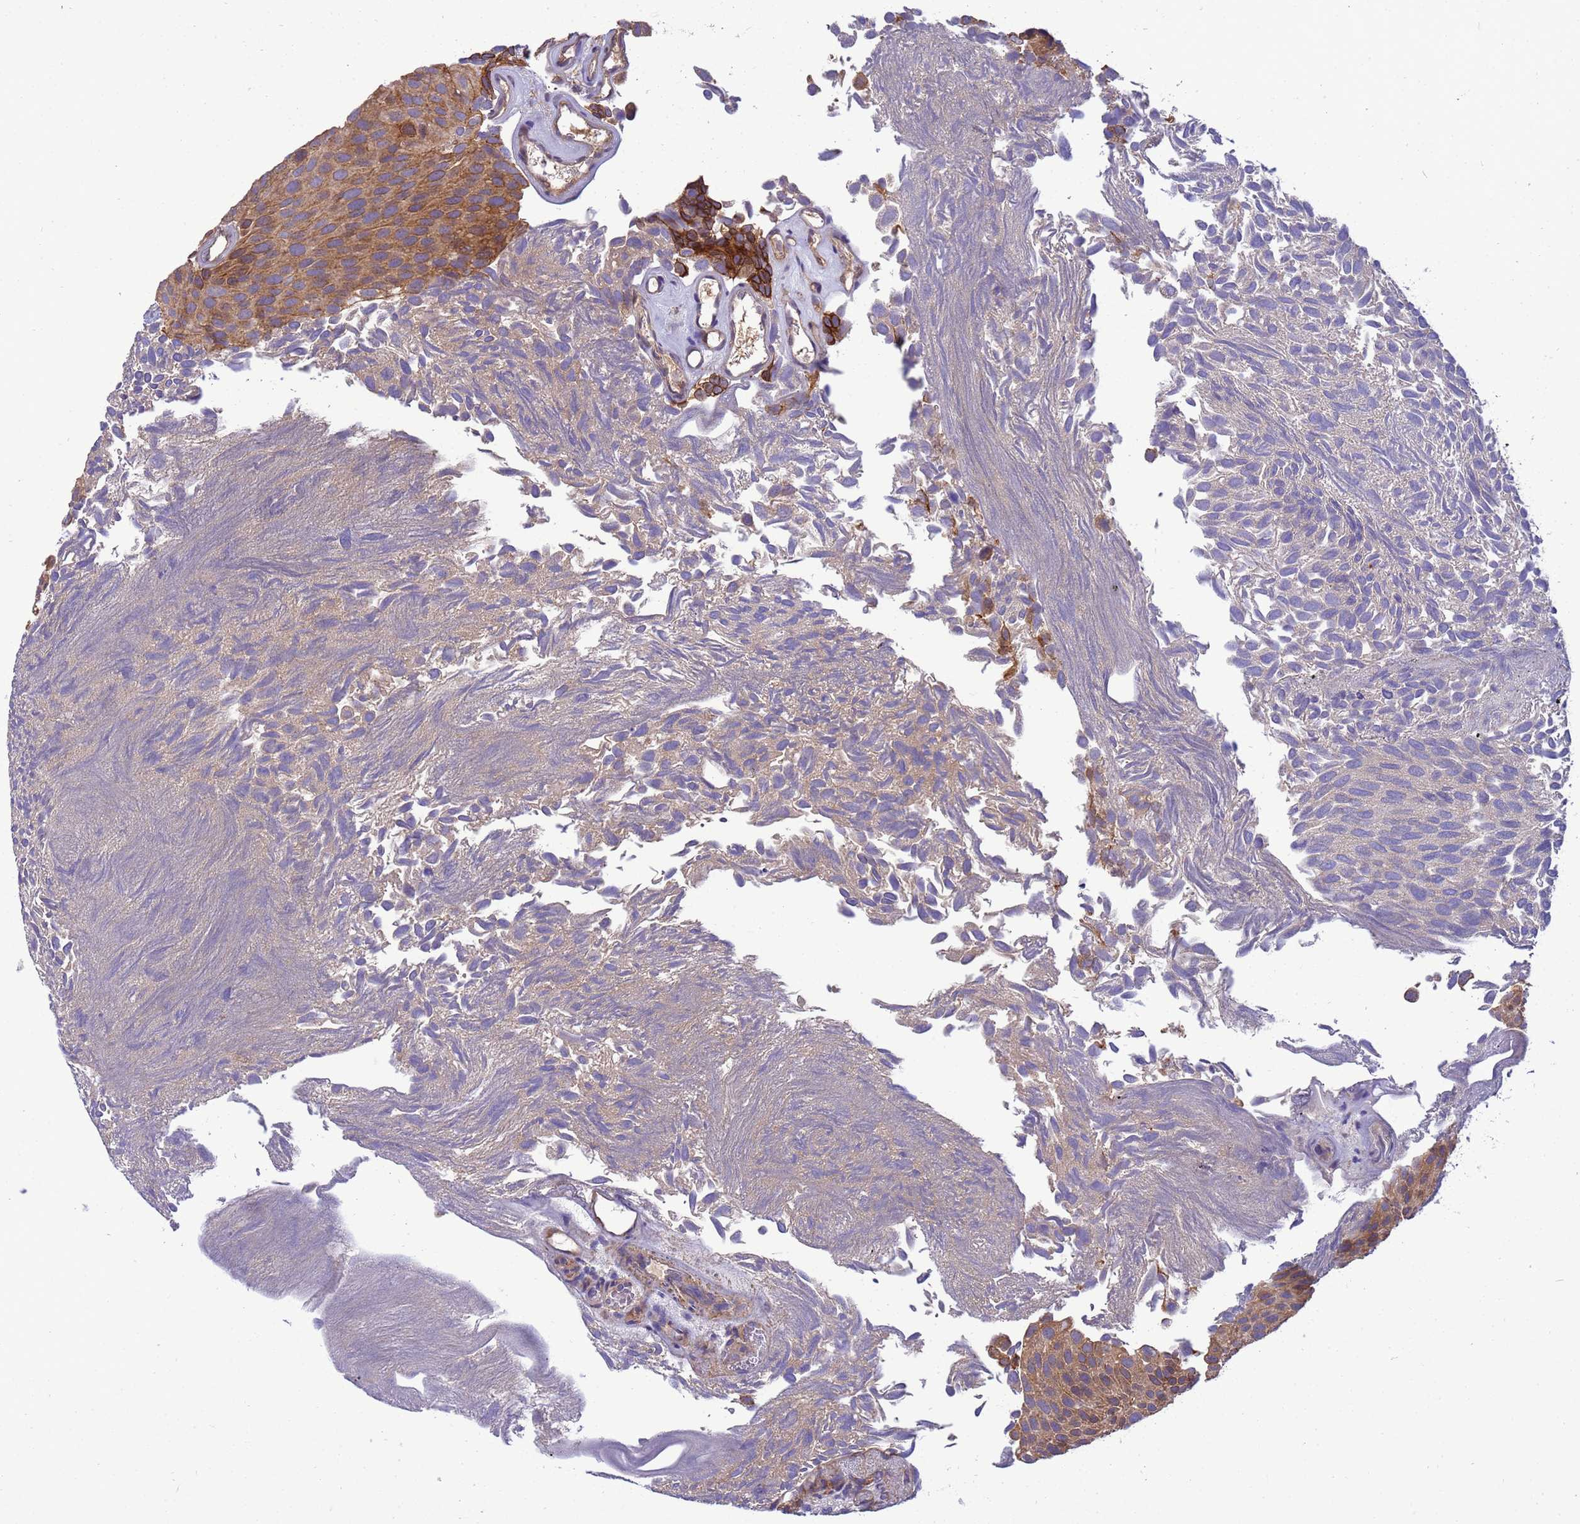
{"staining": {"intensity": "moderate", "quantity": ">75%", "location": "cytoplasmic/membranous"}, "tissue": "urothelial cancer", "cell_type": "Tumor cells", "image_type": "cancer", "snomed": [{"axis": "morphology", "description": "Urothelial carcinoma, Low grade"}, {"axis": "topography", "description": "Urinary bladder"}], "caption": "The micrograph reveals immunohistochemical staining of urothelial cancer. There is moderate cytoplasmic/membranous expression is appreciated in about >75% of tumor cells. The staining was performed using DAB (3,3'-diaminobenzidine) to visualize the protein expression in brown, while the nuclei were stained in blue with hematoxylin (Magnification: 20x).", "gene": "SMCO3", "patient": {"sex": "male", "age": 89}}